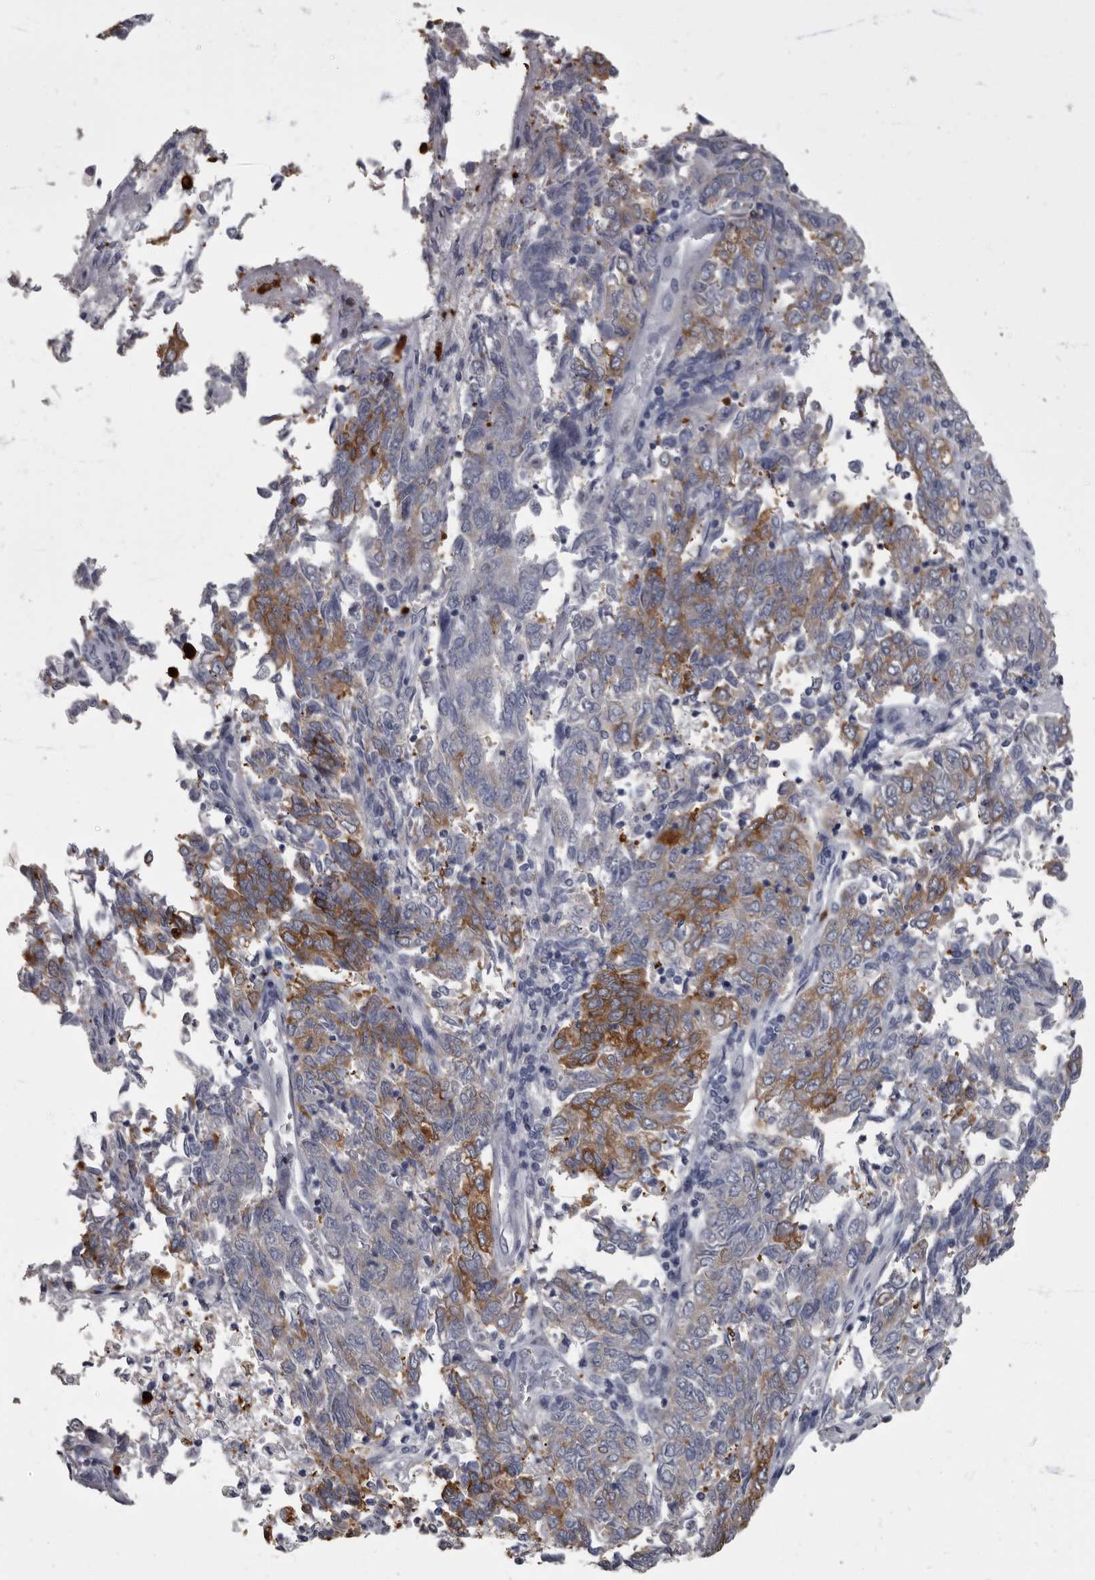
{"staining": {"intensity": "moderate", "quantity": "25%-75%", "location": "cytoplasmic/membranous"}, "tissue": "endometrial cancer", "cell_type": "Tumor cells", "image_type": "cancer", "snomed": [{"axis": "morphology", "description": "Adenocarcinoma, NOS"}, {"axis": "topography", "description": "Endometrium"}], "caption": "Immunohistochemistry (IHC) staining of adenocarcinoma (endometrial), which reveals medium levels of moderate cytoplasmic/membranous expression in approximately 25%-75% of tumor cells indicating moderate cytoplasmic/membranous protein positivity. The staining was performed using DAB (3,3'-diaminobenzidine) (brown) for protein detection and nuclei were counterstained in hematoxylin (blue).", "gene": "TPD52L1", "patient": {"sex": "female", "age": 80}}